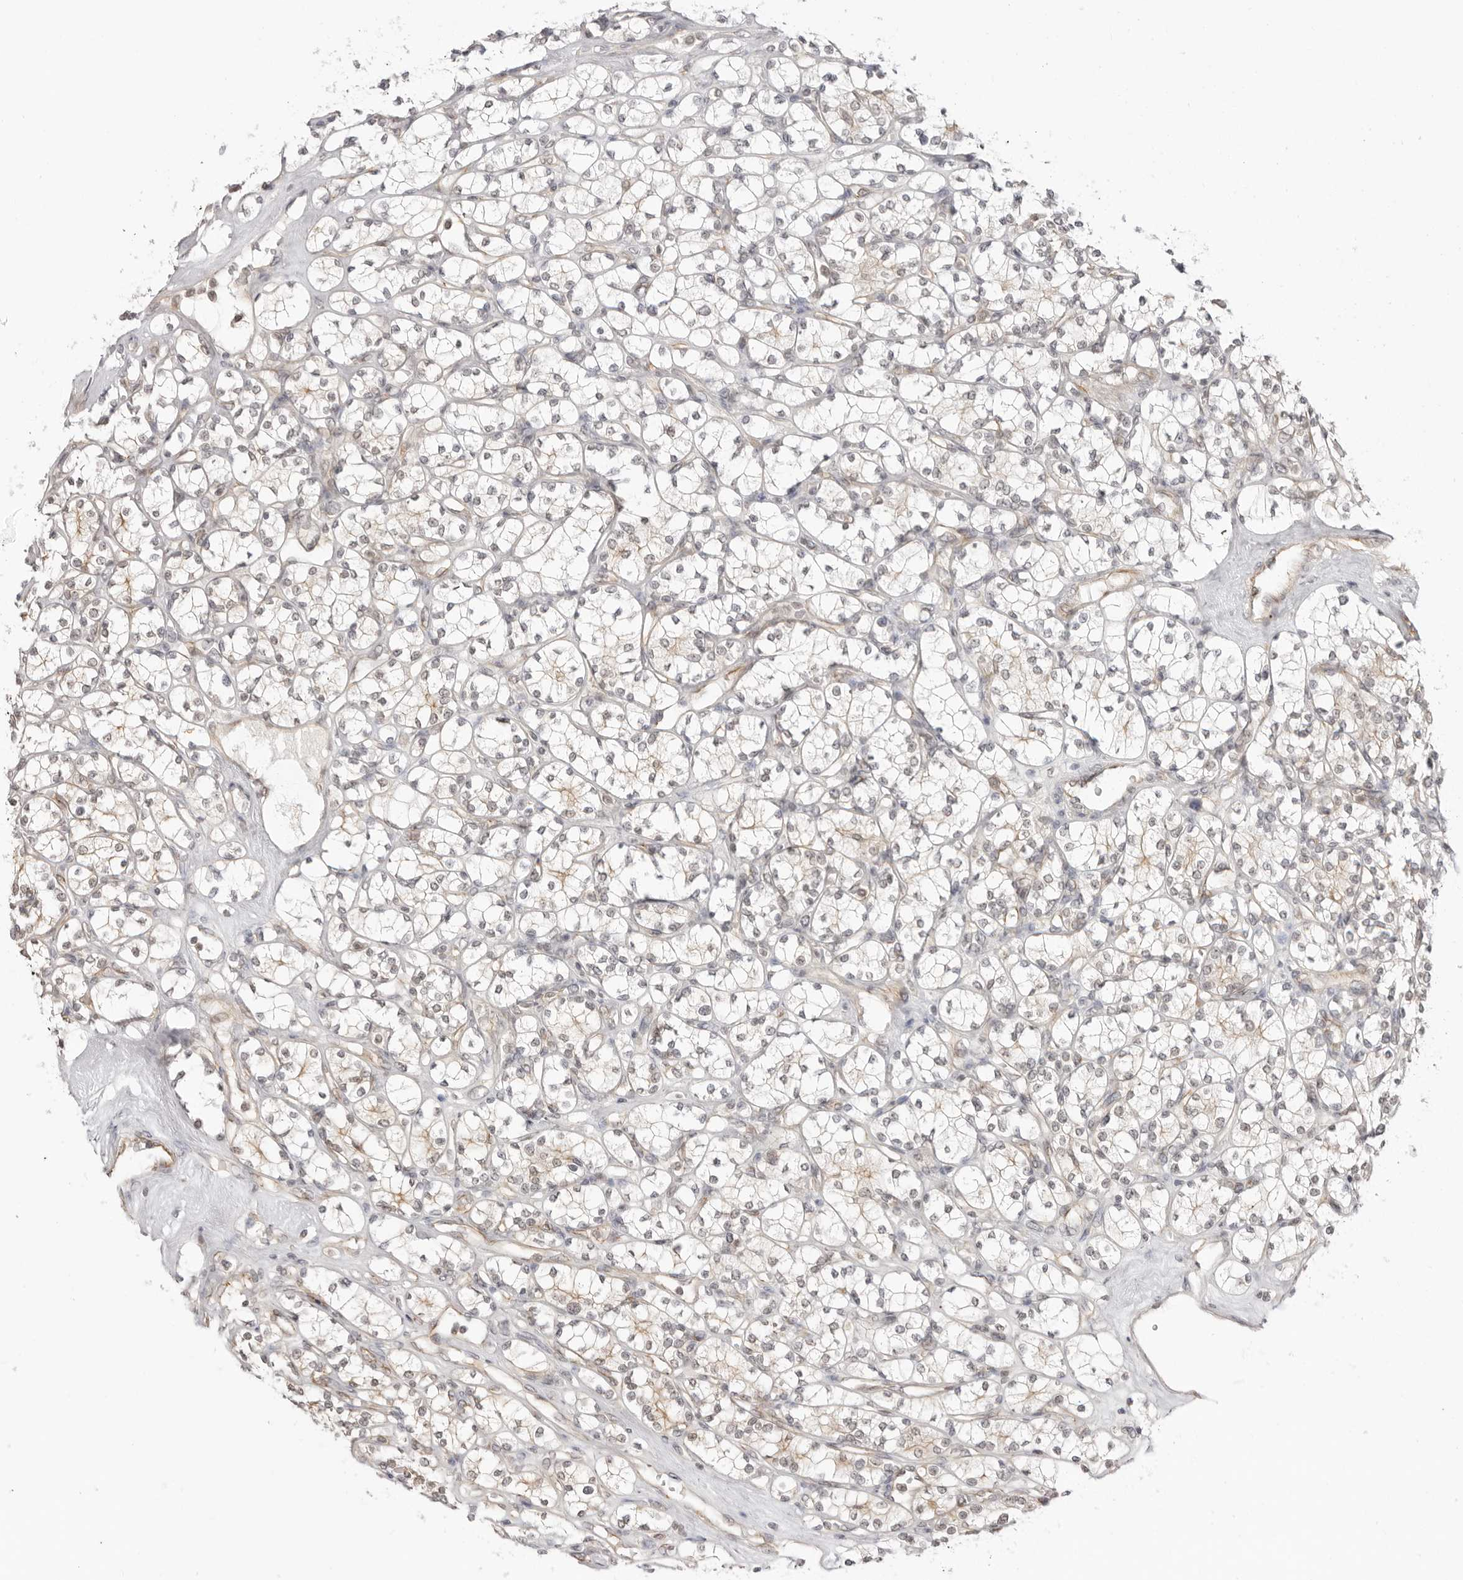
{"staining": {"intensity": "weak", "quantity": "25%-75%", "location": "cytoplasmic/membranous"}, "tissue": "renal cancer", "cell_type": "Tumor cells", "image_type": "cancer", "snomed": [{"axis": "morphology", "description": "Adenocarcinoma, NOS"}, {"axis": "topography", "description": "Kidney"}], "caption": "This is a histology image of IHC staining of adenocarcinoma (renal), which shows weak staining in the cytoplasmic/membranous of tumor cells.", "gene": "TRAPPC3", "patient": {"sex": "male", "age": 77}}